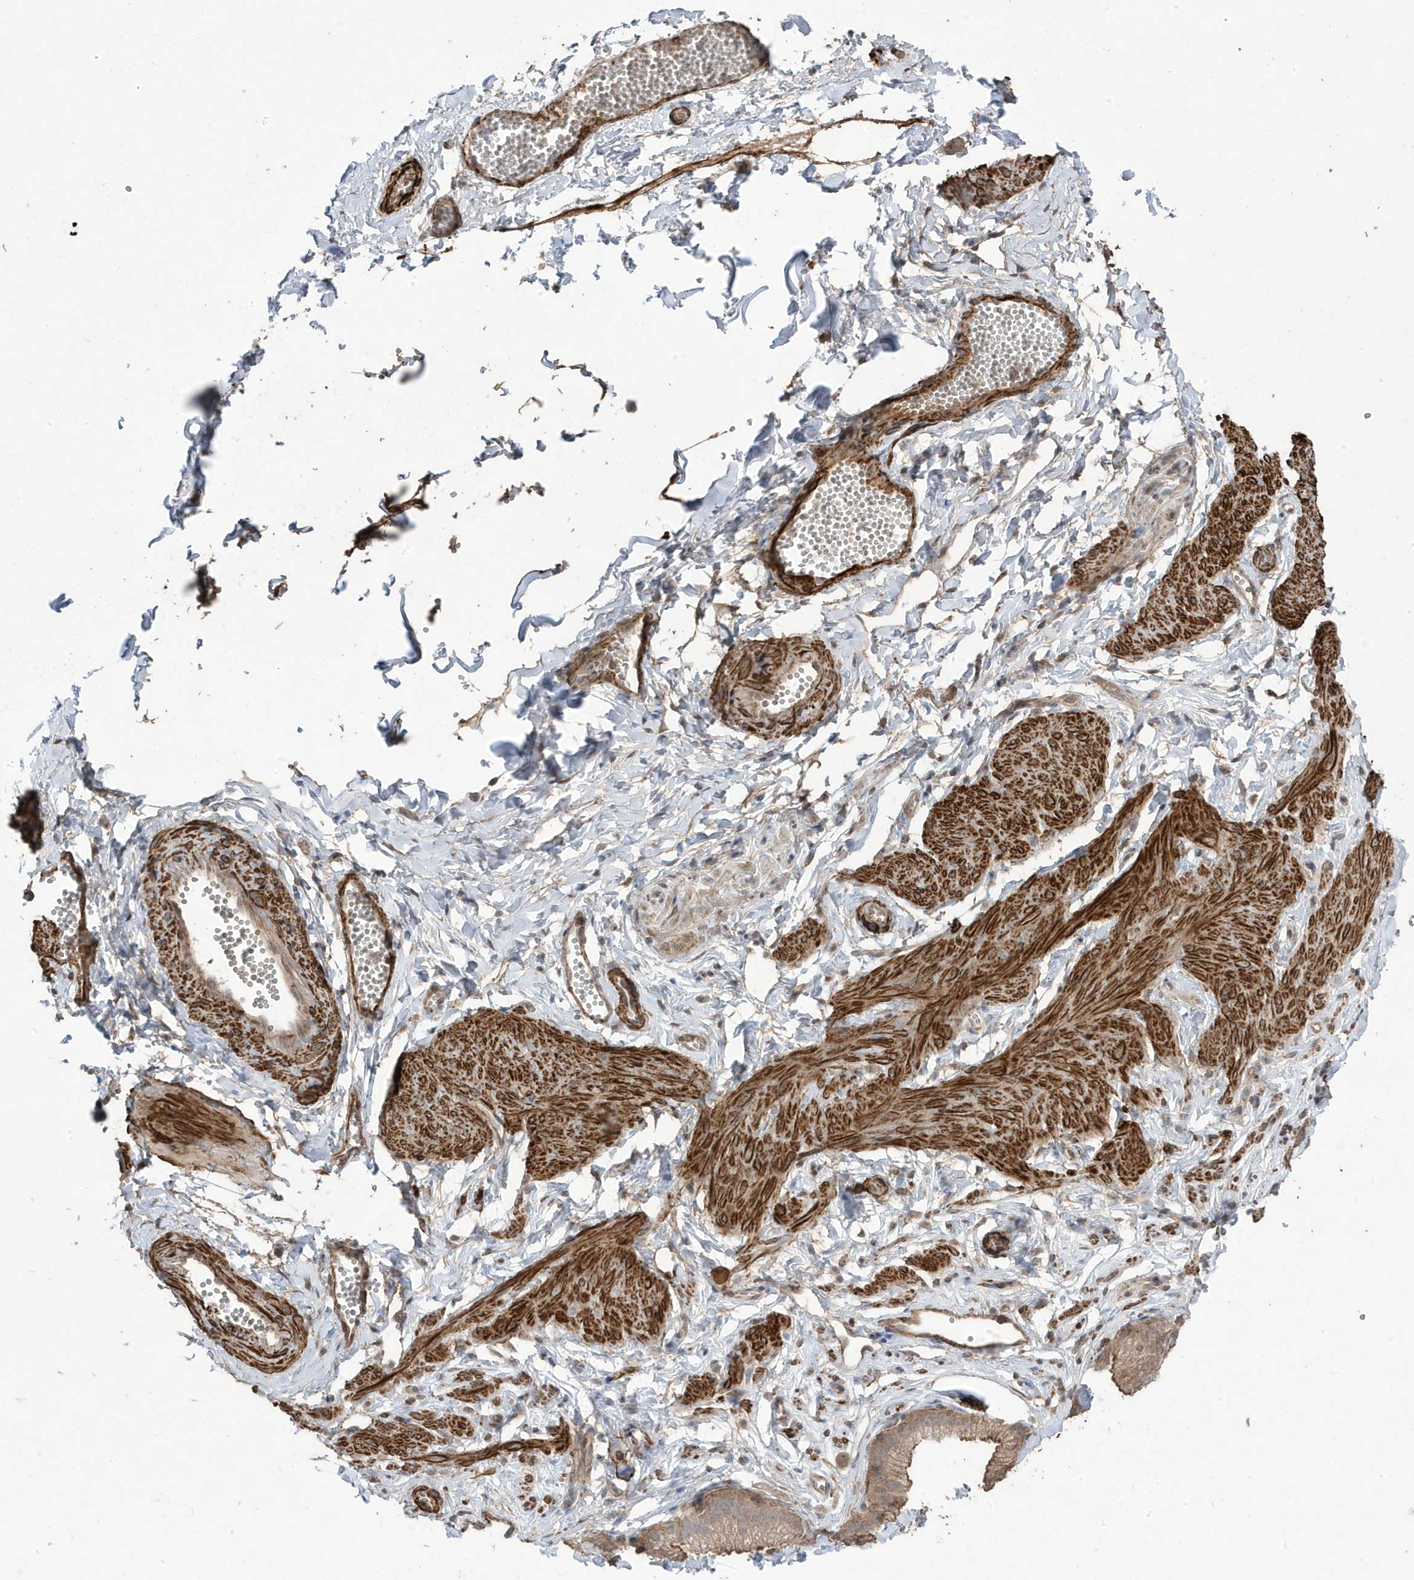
{"staining": {"intensity": "negative", "quantity": "none", "location": "none"}, "tissue": "adipose tissue", "cell_type": "Adipocytes", "image_type": "normal", "snomed": [{"axis": "morphology", "description": "Normal tissue, NOS"}, {"axis": "topography", "description": "Gallbladder"}, {"axis": "topography", "description": "Peripheral nerve tissue"}], "caption": "Adipocytes show no significant protein positivity in normal adipose tissue. Nuclei are stained in blue.", "gene": "CETN3", "patient": {"sex": "male", "age": 38}}